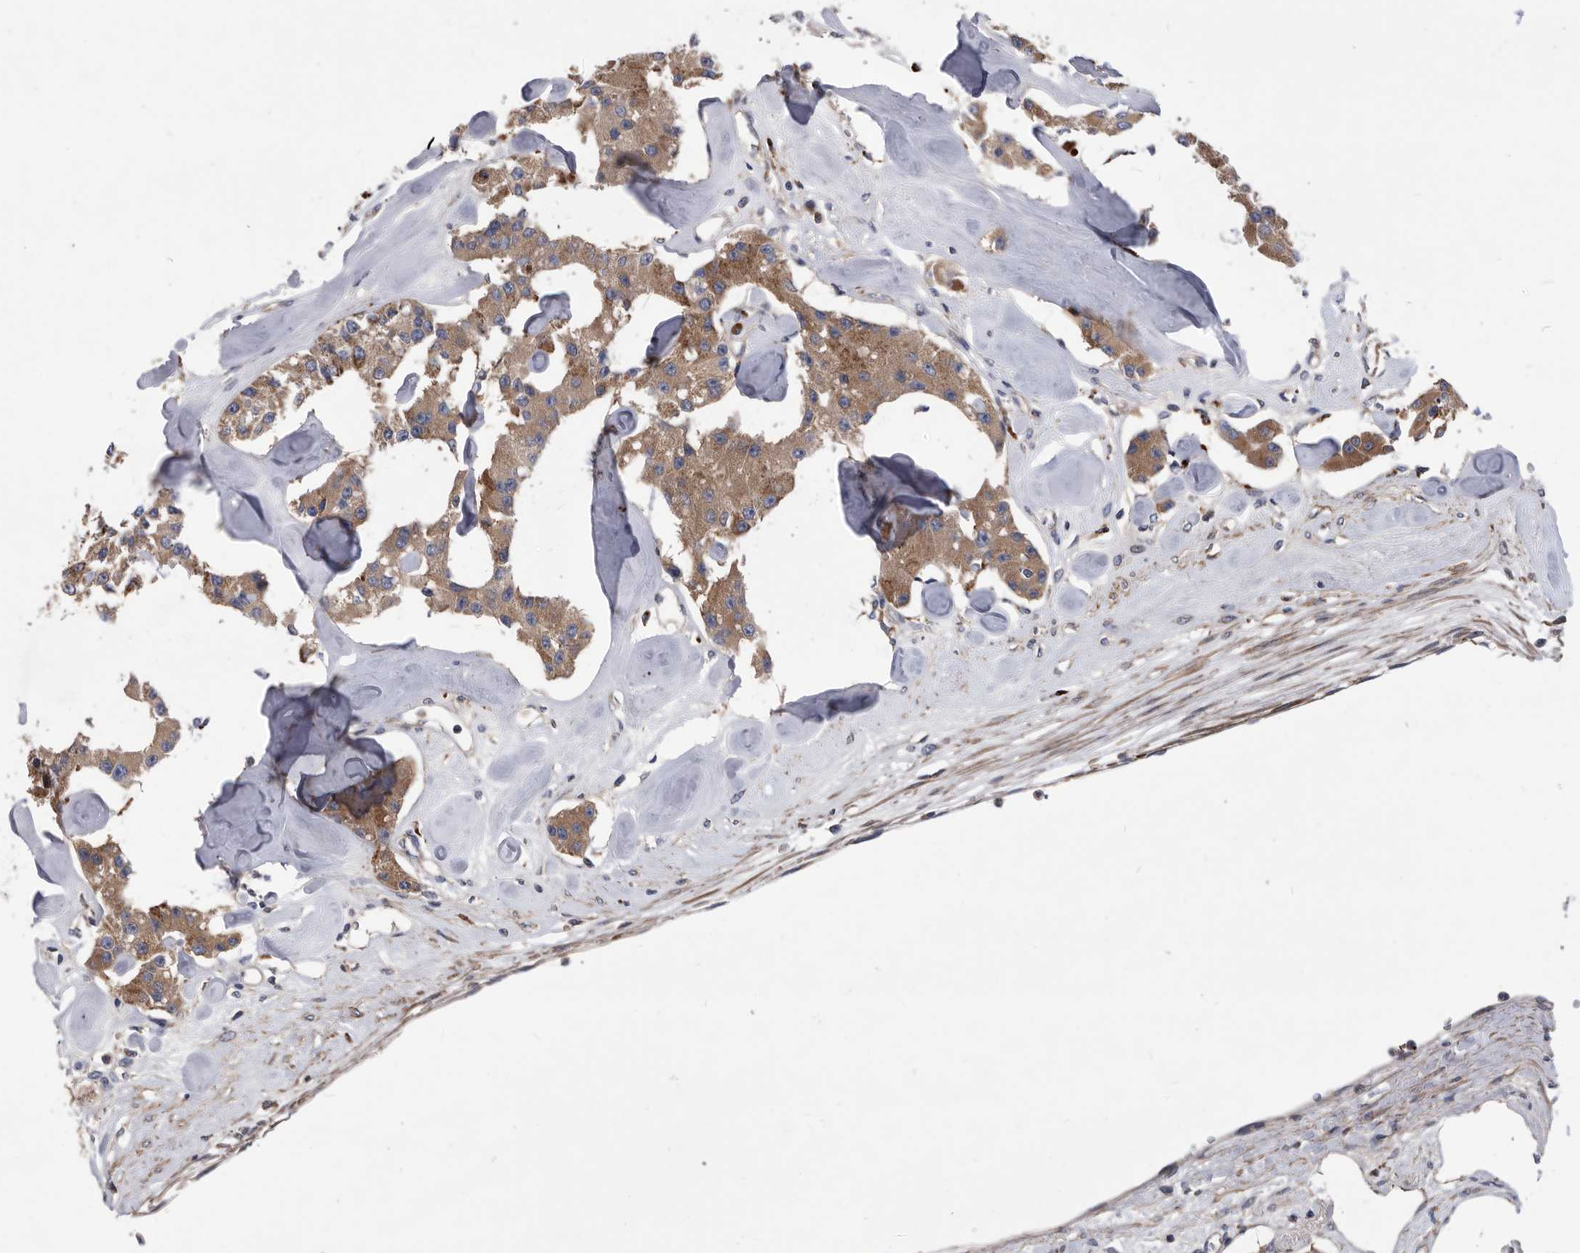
{"staining": {"intensity": "moderate", "quantity": ">75%", "location": "cytoplasmic/membranous"}, "tissue": "carcinoid", "cell_type": "Tumor cells", "image_type": "cancer", "snomed": [{"axis": "morphology", "description": "Carcinoid, malignant, NOS"}, {"axis": "topography", "description": "Pancreas"}], "caption": "The photomicrograph displays a brown stain indicating the presence of a protein in the cytoplasmic/membranous of tumor cells in carcinoid (malignant).", "gene": "BAIAP3", "patient": {"sex": "male", "age": 41}}